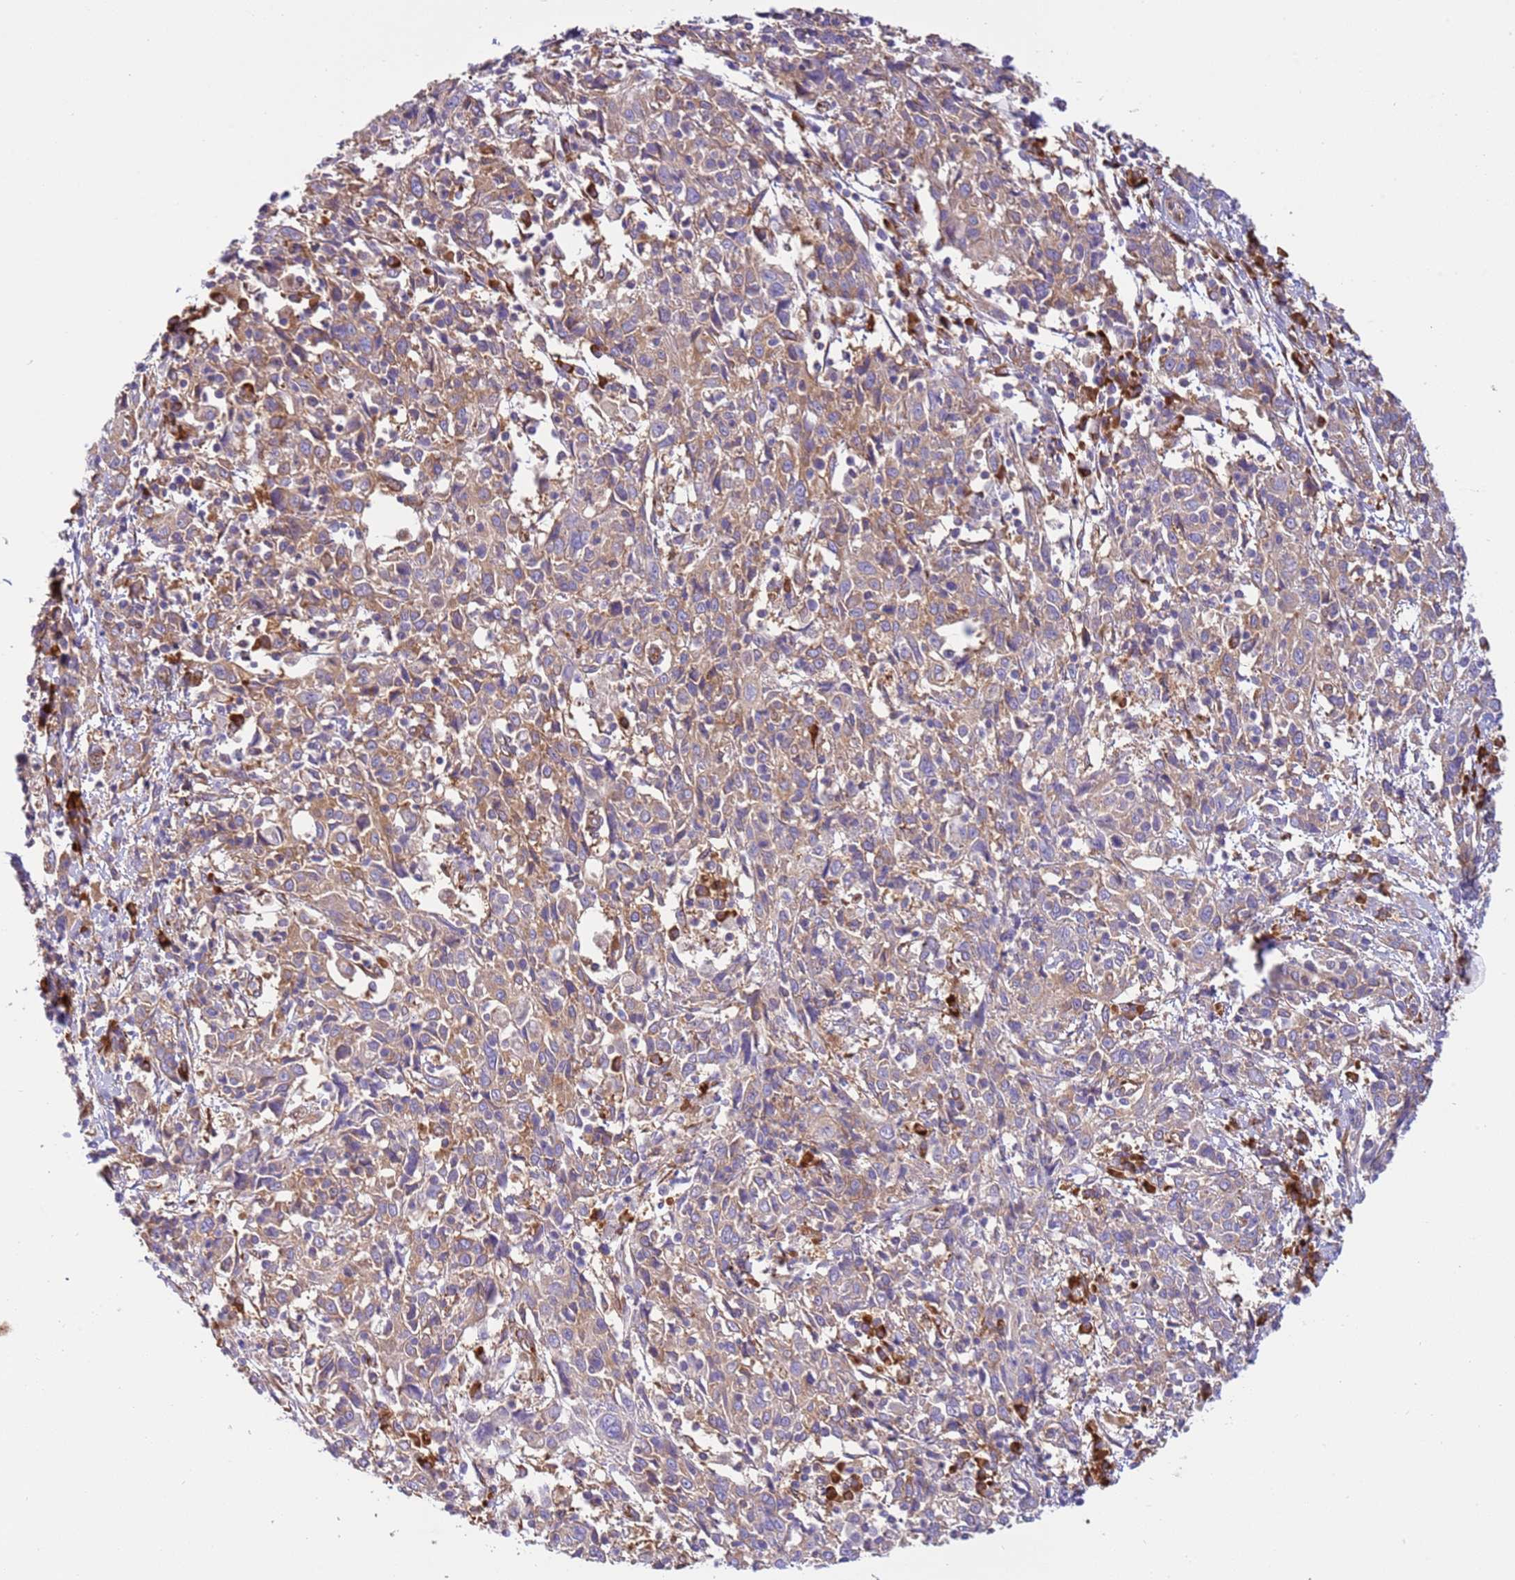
{"staining": {"intensity": "weak", "quantity": "<25%", "location": "cytoplasmic/membranous"}, "tissue": "cervical cancer", "cell_type": "Tumor cells", "image_type": "cancer", "snomed": [{"axis": "morphology", "description": "Squamous cell carcinoma, NOS"}, {"axis": "topography", "description": "Cervix"}], "caption": "Squamous cell carcinoma (cervical) was stained to show a protein in brown. There is no significant staining in tumor cells.", "gene": "VARS1", "patient": {"sex": "female", "age": 46}}